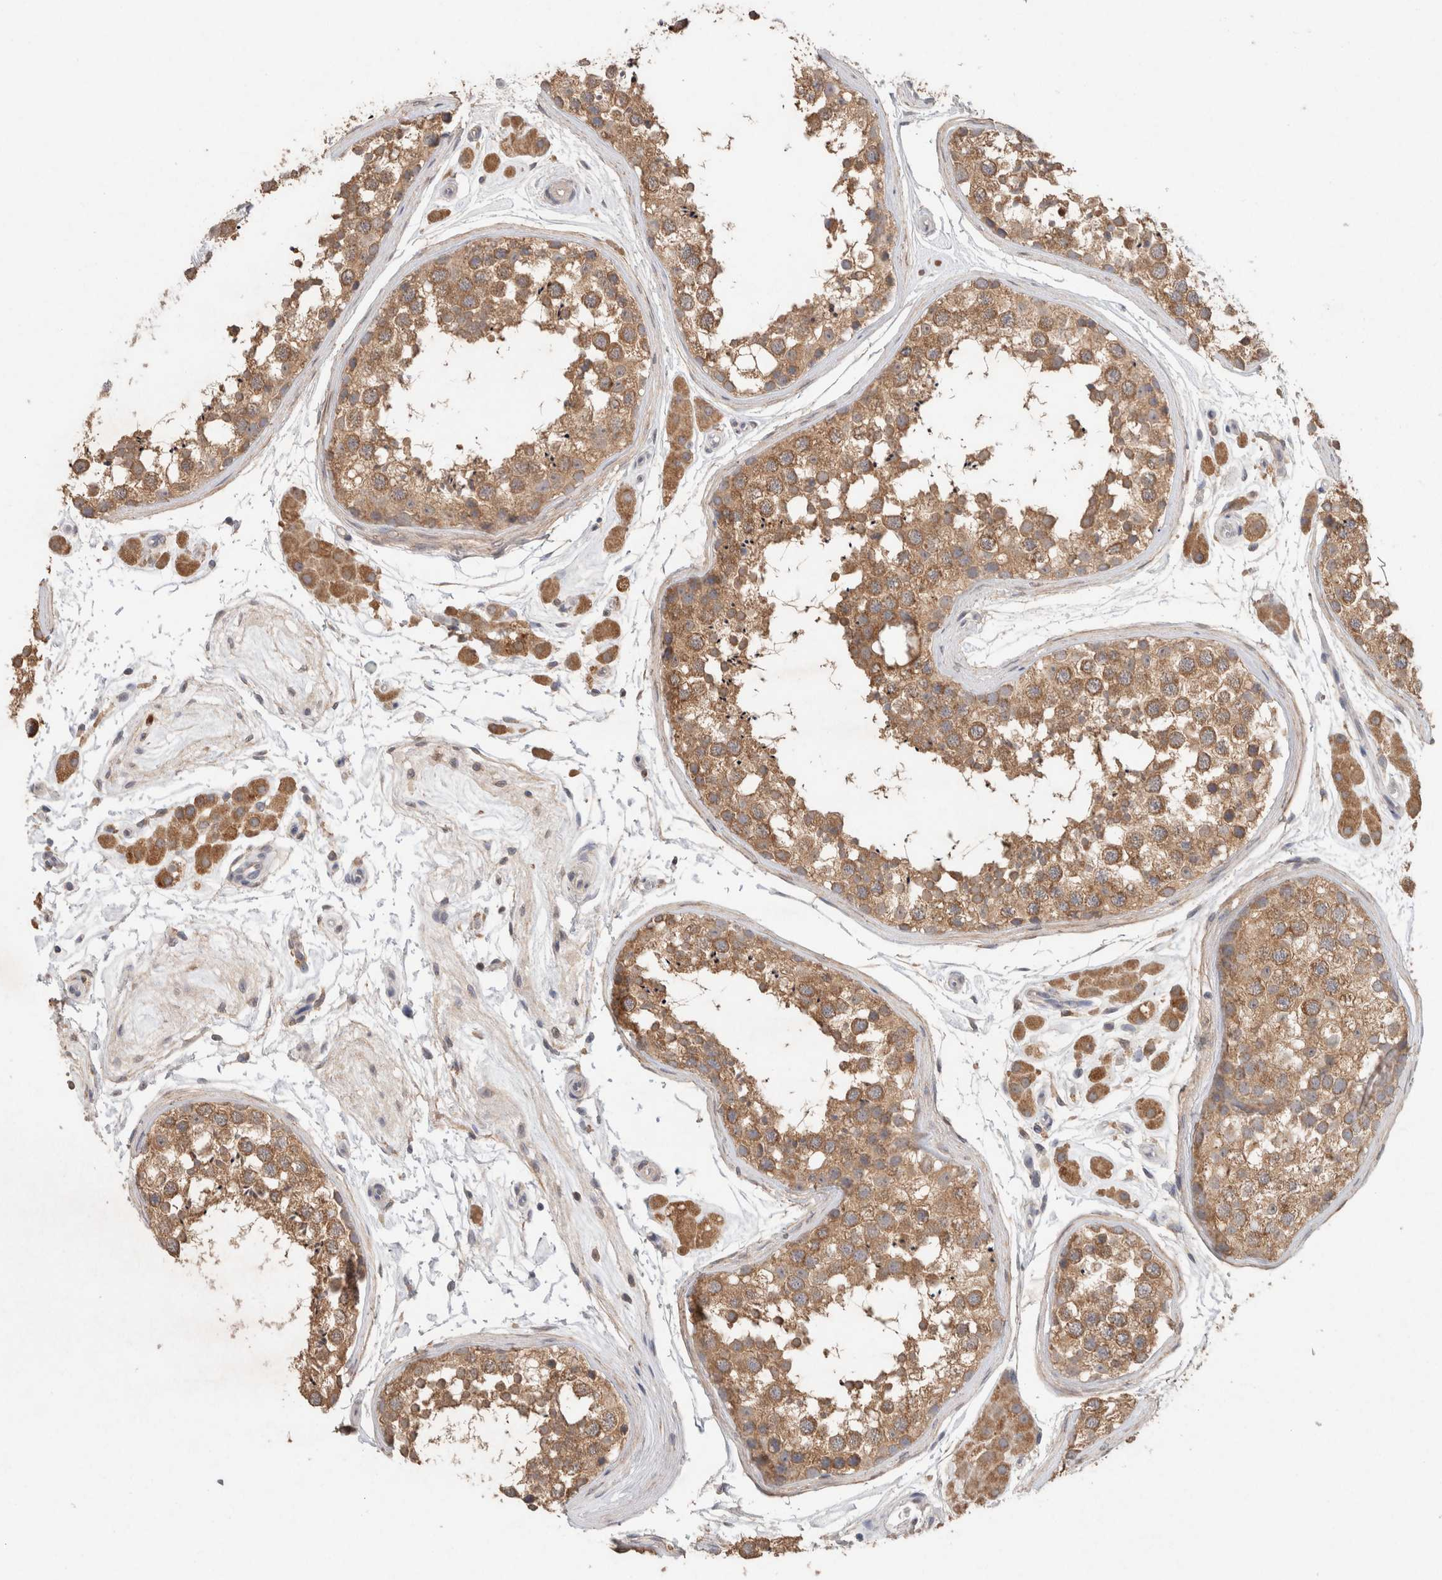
{"staining": {"intensity": "moderate", "quantity": ">75%", "location": "cytoplasmic/membranous"}, "tissue": "testis", "cell_type": "Cells in seminiferous ducts", "image_type": "normal", "snomed": [{"axis": "morphology", "description": "Normal tissue, NOS"}, {"axis": "topography", "description": "Testis"}], "caption": "IHC (DAB) staining of unremarkable testis reveals moderate cytoplasmic/membranous protein positivity in about >75% of cells in seminiferous ducts. The staining was performed using DAB, with brown indicating positive protein expression. Nuclei are stained blue with hematoxylin.", "gene": "RAB14", "patient": {"sex": "male", "age": 56}}